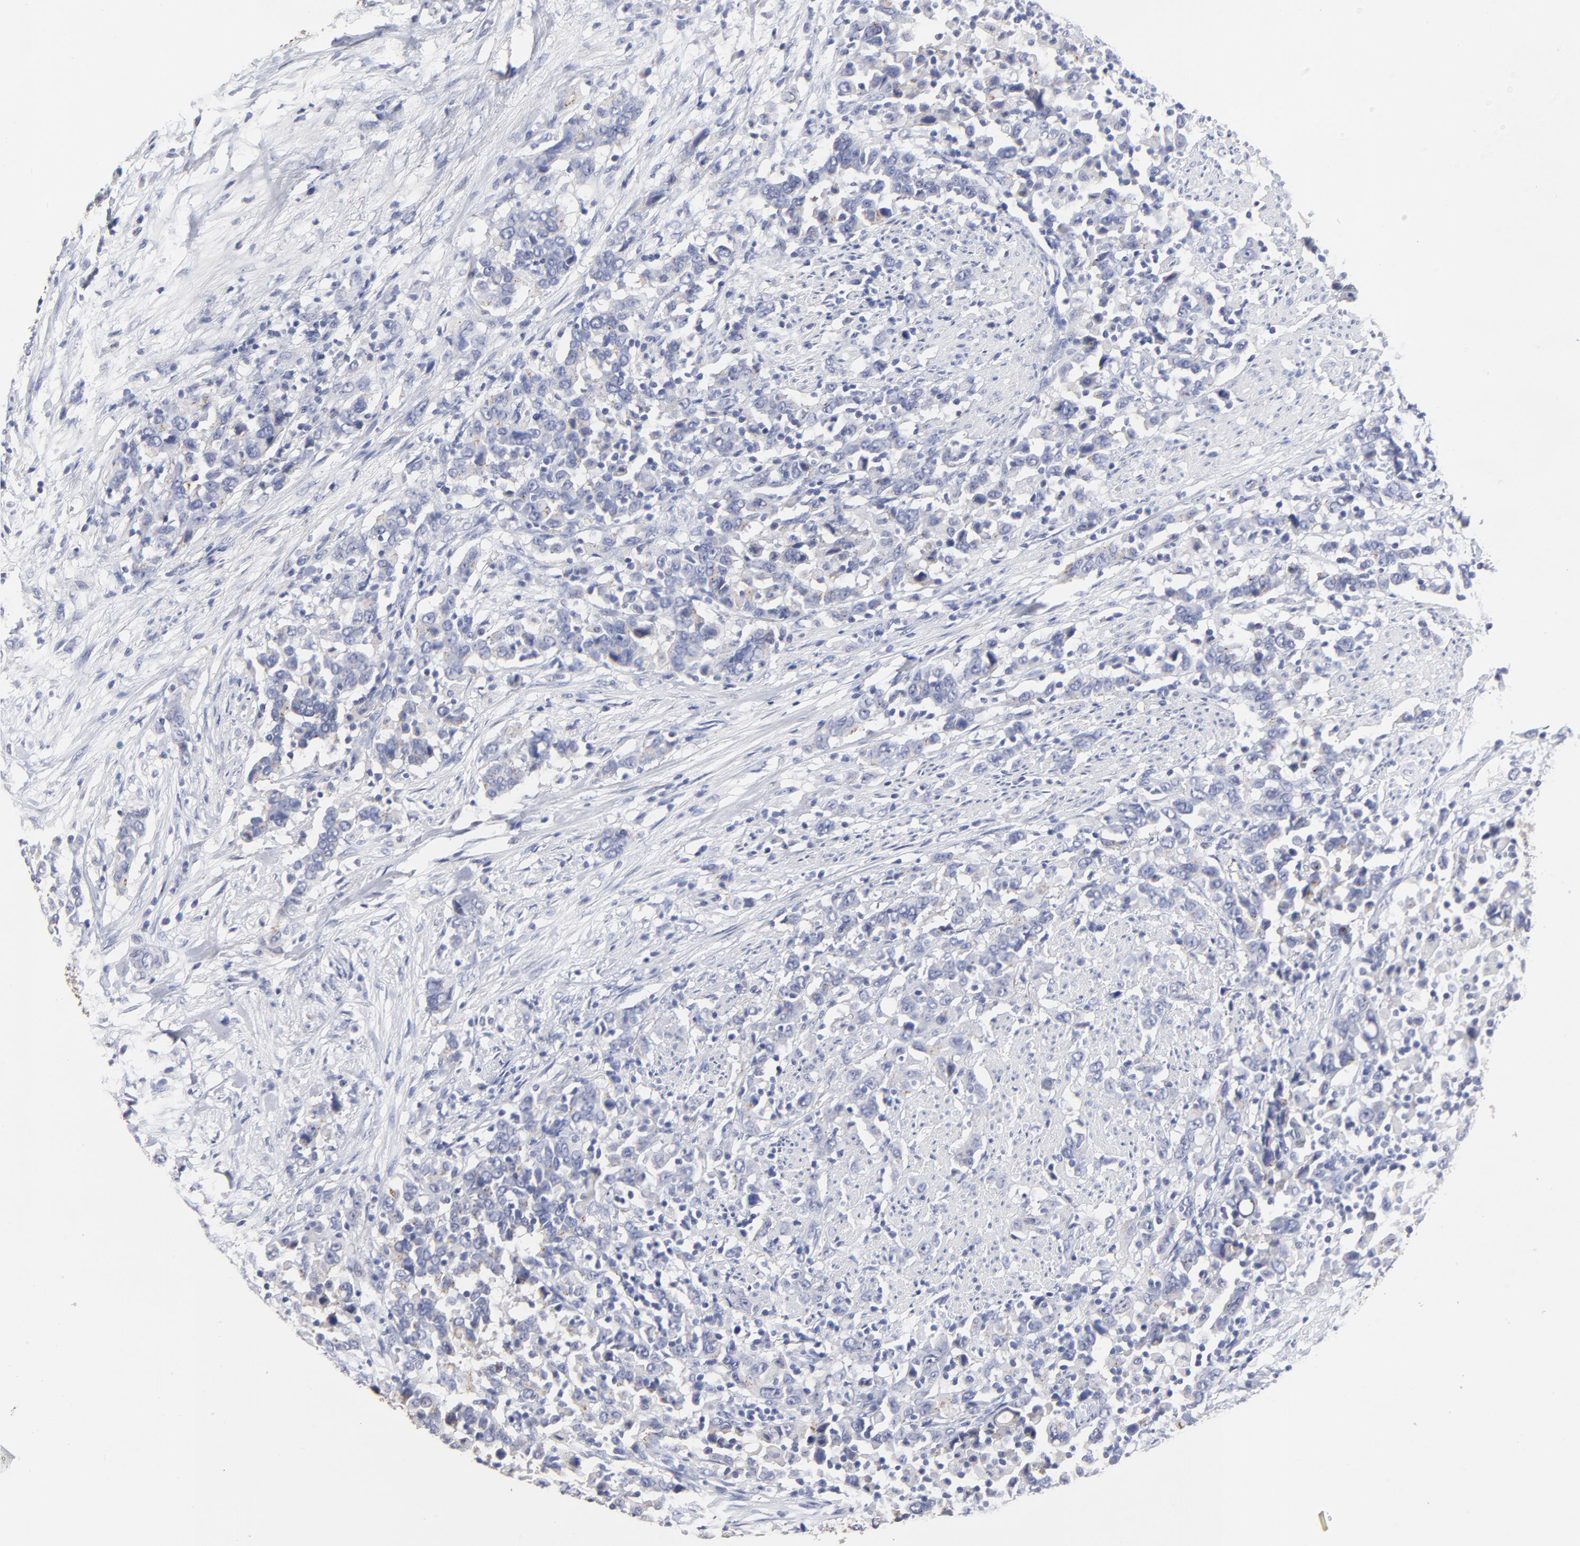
{"staining": {"intensity": "negative", "quantity": "none", "location": "none"}, "tissue": "urothelial cancer", "cell_type": "Tumor cells", "image_type": "cancer", "snomed": [{"axis": "morphology", "description": "Urothelial carcinoma, High grade"}, {"axis": "topography", "description": "Urinary bladder"}], "caption": "The micrograph reveals no staining of tumor cells in urothelial carcinoma (high-grade).", "gene": "CXADR", "patient": {"sex": "male", "age": 61}}